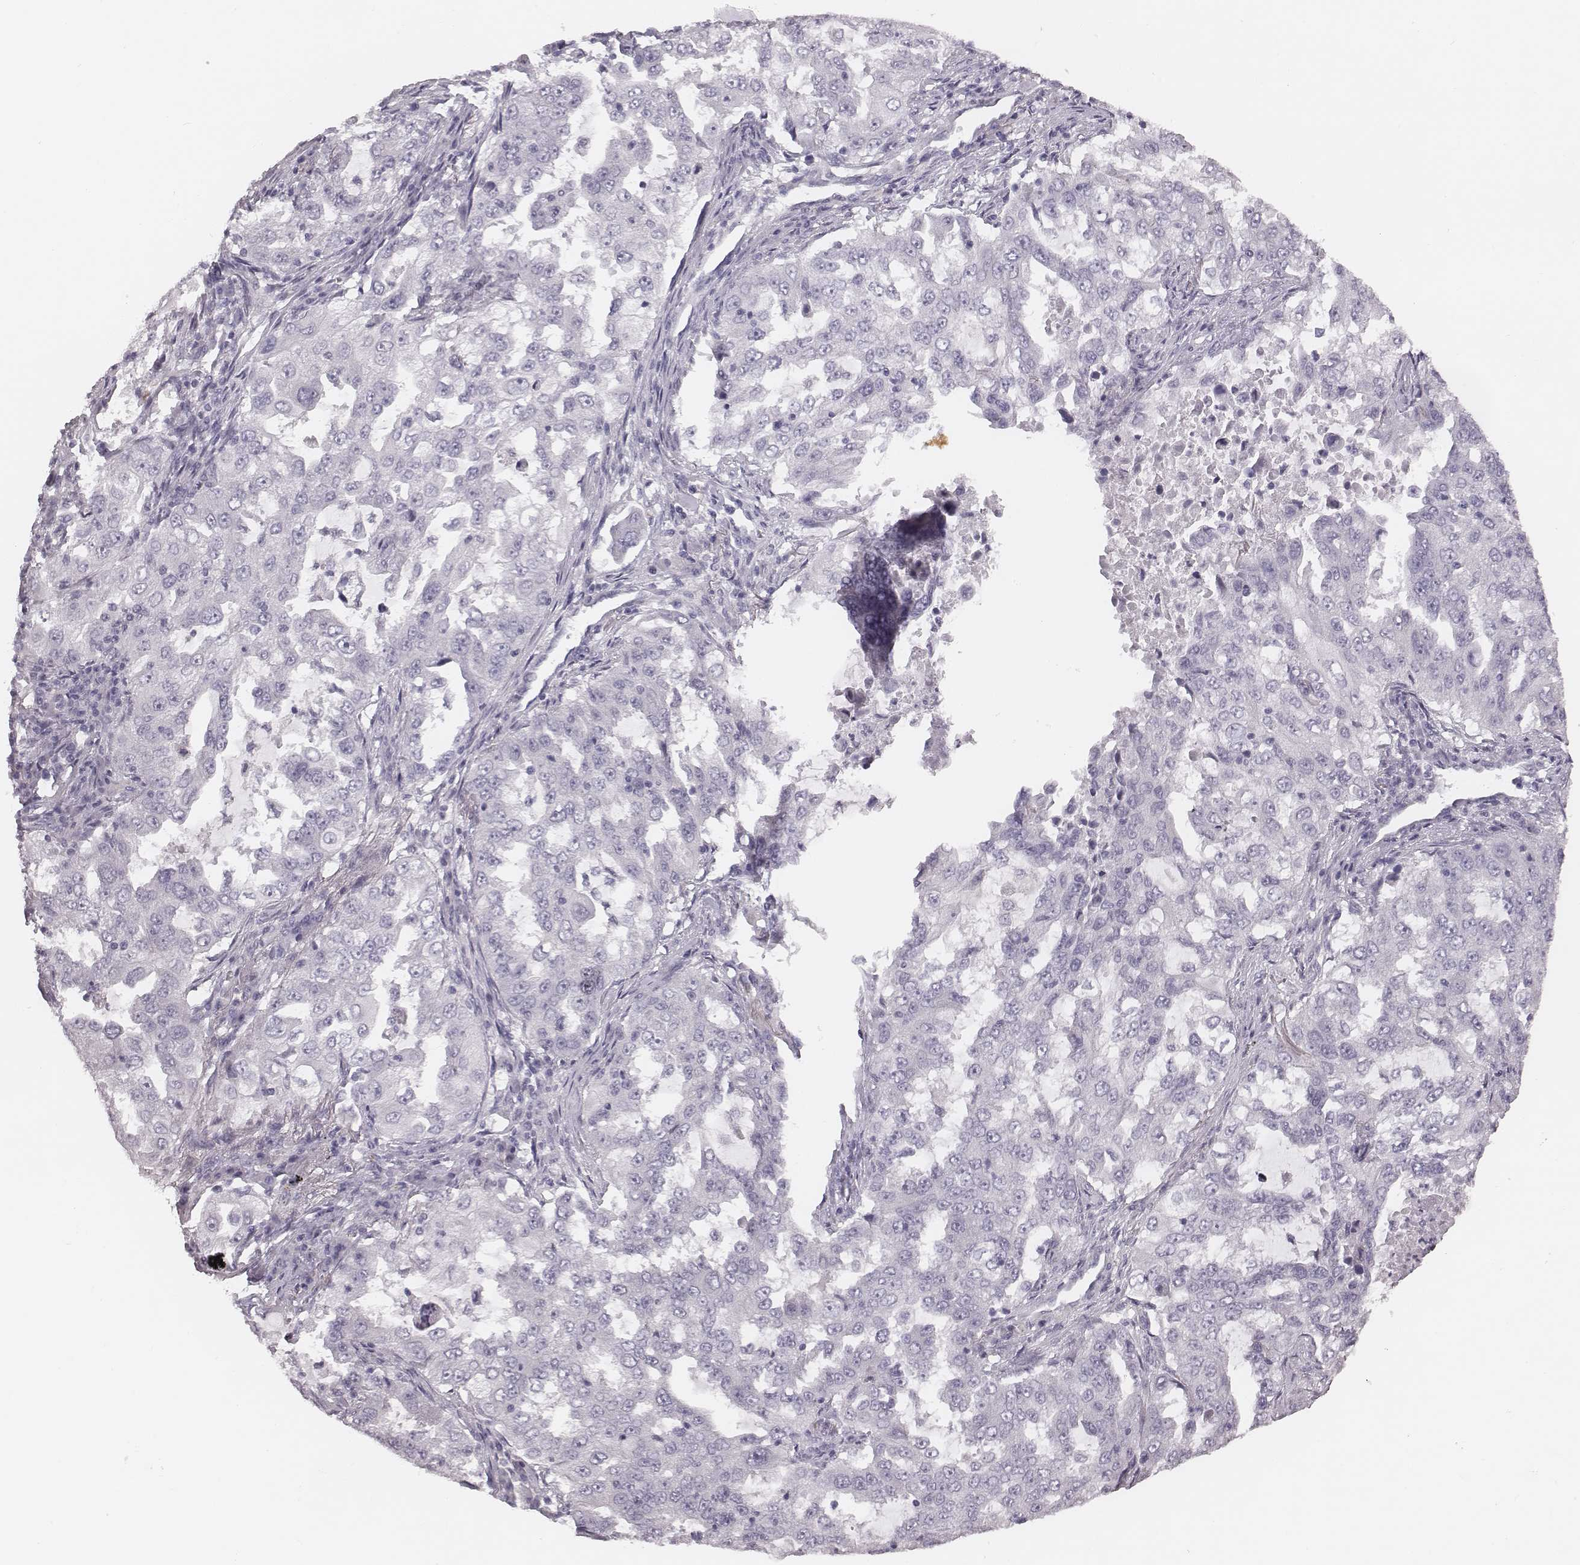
{"staining": {"intensity": "negative", "quantity": "none", "location": "none"}, "tissue": "lung cancer", "cell_type": "Tumor cells", "image_type": "cancer", "snomed": [{"axis": "morphology", "description": "Adenocarcinoma, NOS"}, {"axis": "topography", "description": "Lung"}], "caption": "The immunohistochemistry histopathology image has no significant positivity in tumor cells of adenocarcinoma (lung) tissue.", "gene": "SPA17", "patient": {"sex": "female", "age": 61}}